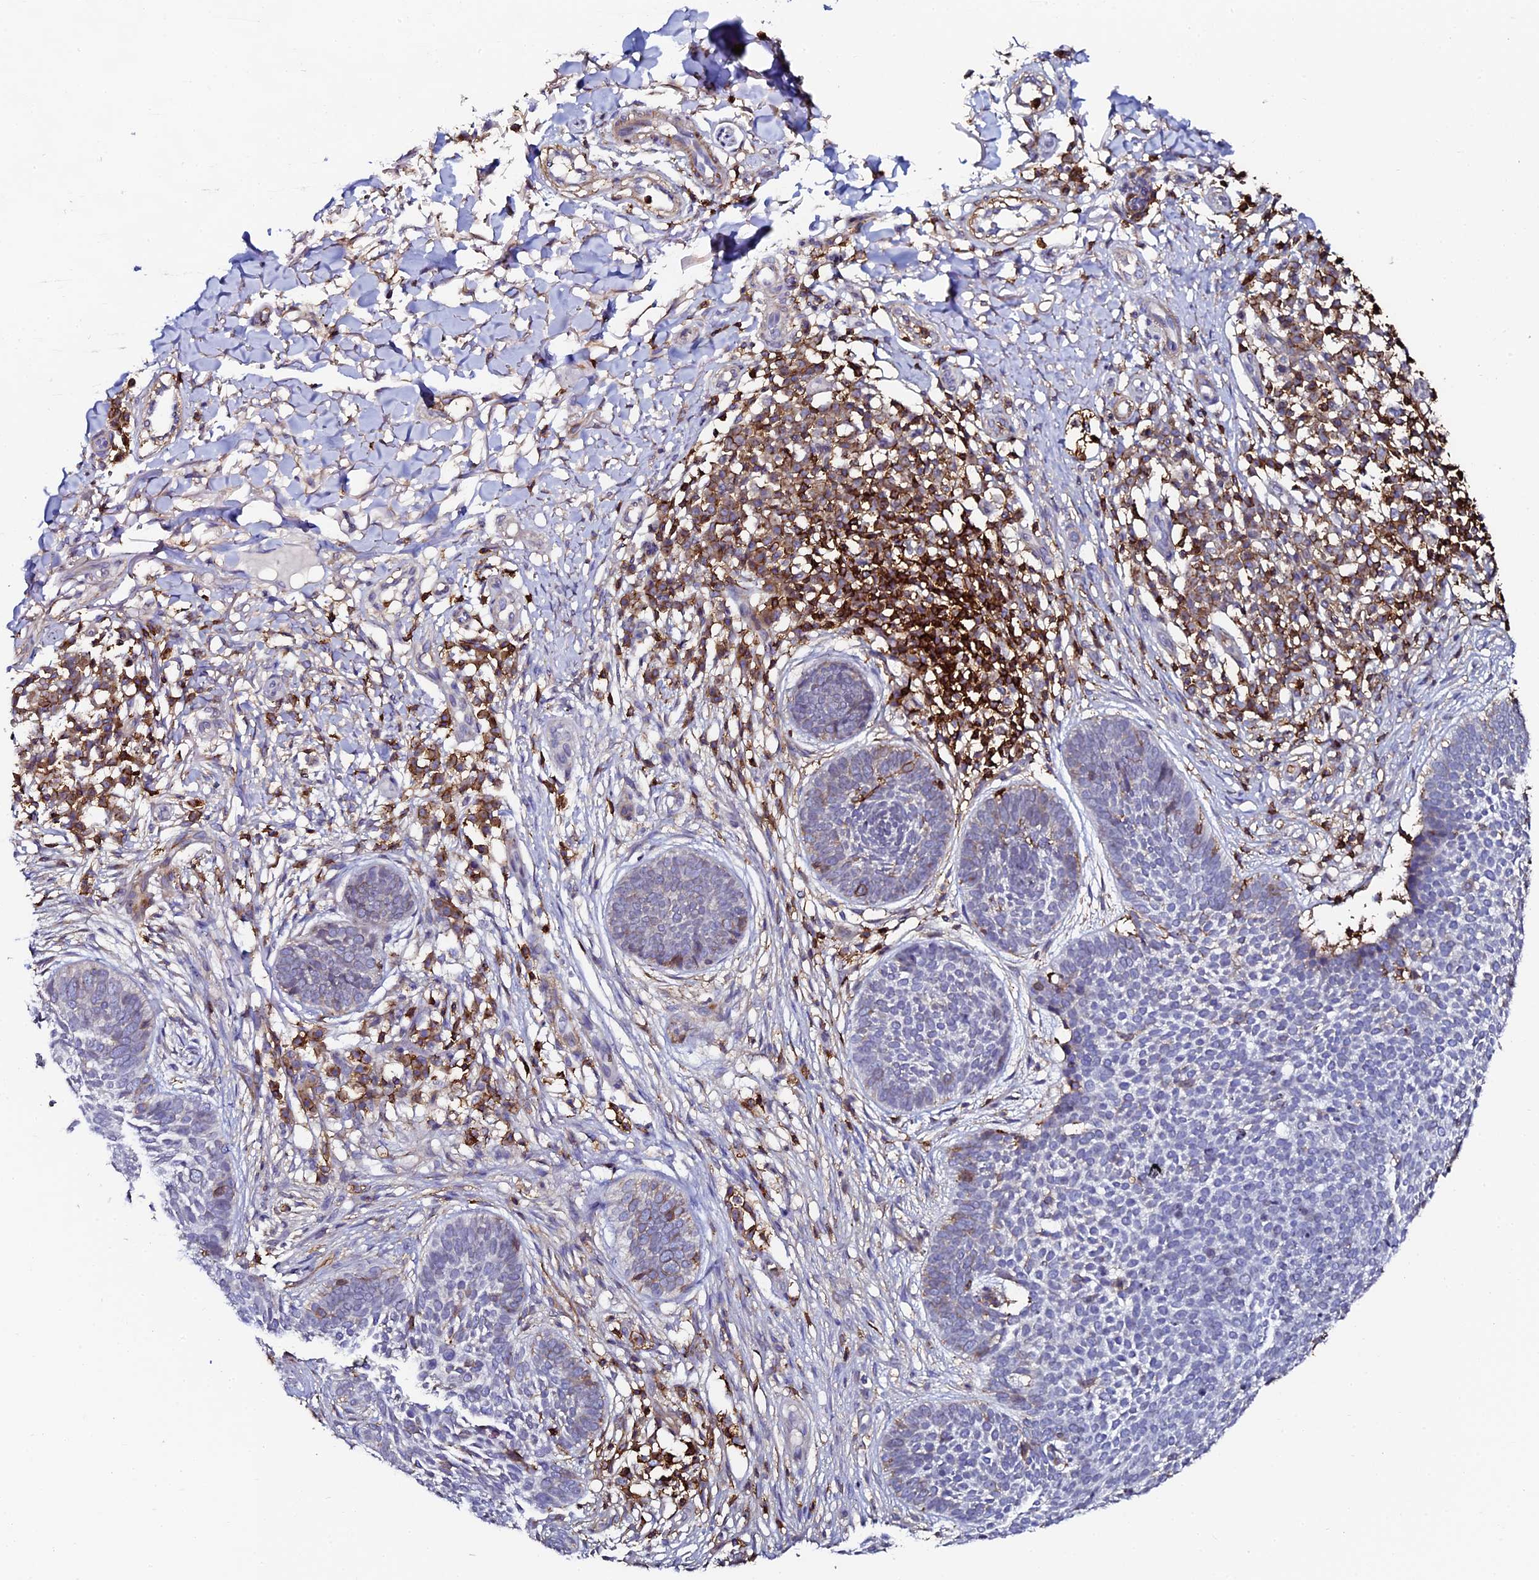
{"staining": {"intensity": "negative", "quantity": "none", "location": "none"}, "tissue": "skin cancer", "cell_type": "Tumor cells", "image_type": "cancer", "snomed": [{"axis": "morphology", "description": "Basal cell carcinoma"}, {"axis": "topography", "description": "Skin"}], "caption": "Immunohistochemical staining of basal cell carcinoma (skin) reveals no significant positivity in tumor cells.", "gene": "AAAS", "patient": {"sex": "female", "age": 64}}